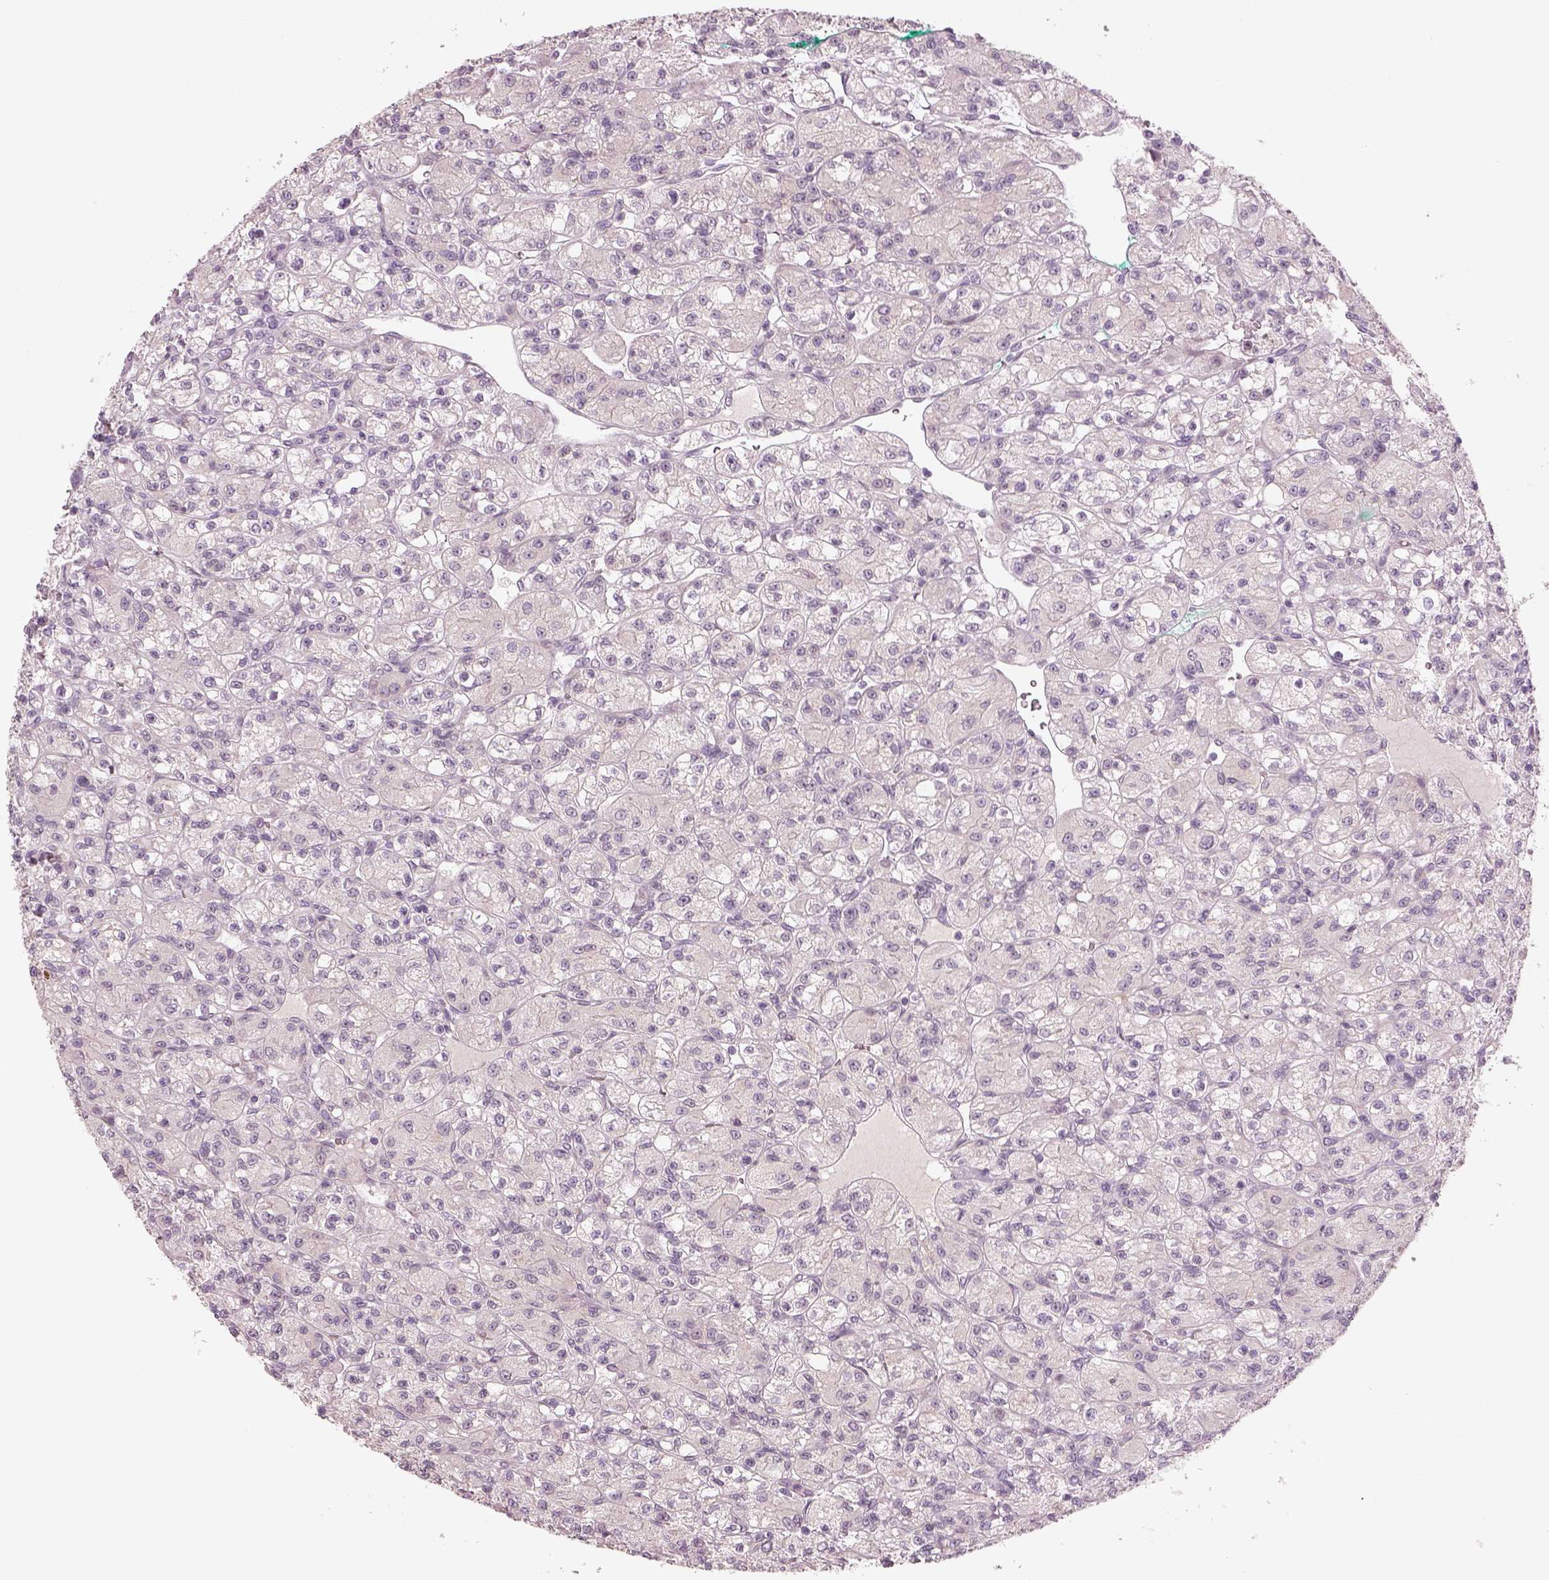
{"staining": {"intensity": "negative", "quantity": "none", "location": "none"}, "tissue": "renal cancer", "cell_type": "Tumor cells", "image_type": "cancer", "snomed": [{"axis": "morphology", "description": "Adenocarcinoma, NOS"}, {"axis": "topography", "description": "Kidney"}], "caption": "High power microscopy micrograph of an IHC photomicrograph of adenocarcinoma (renal), revealing no significant positivity in tumor cells.", "gene": "PENK", "patient": {"sex": "female", "age": 70}}